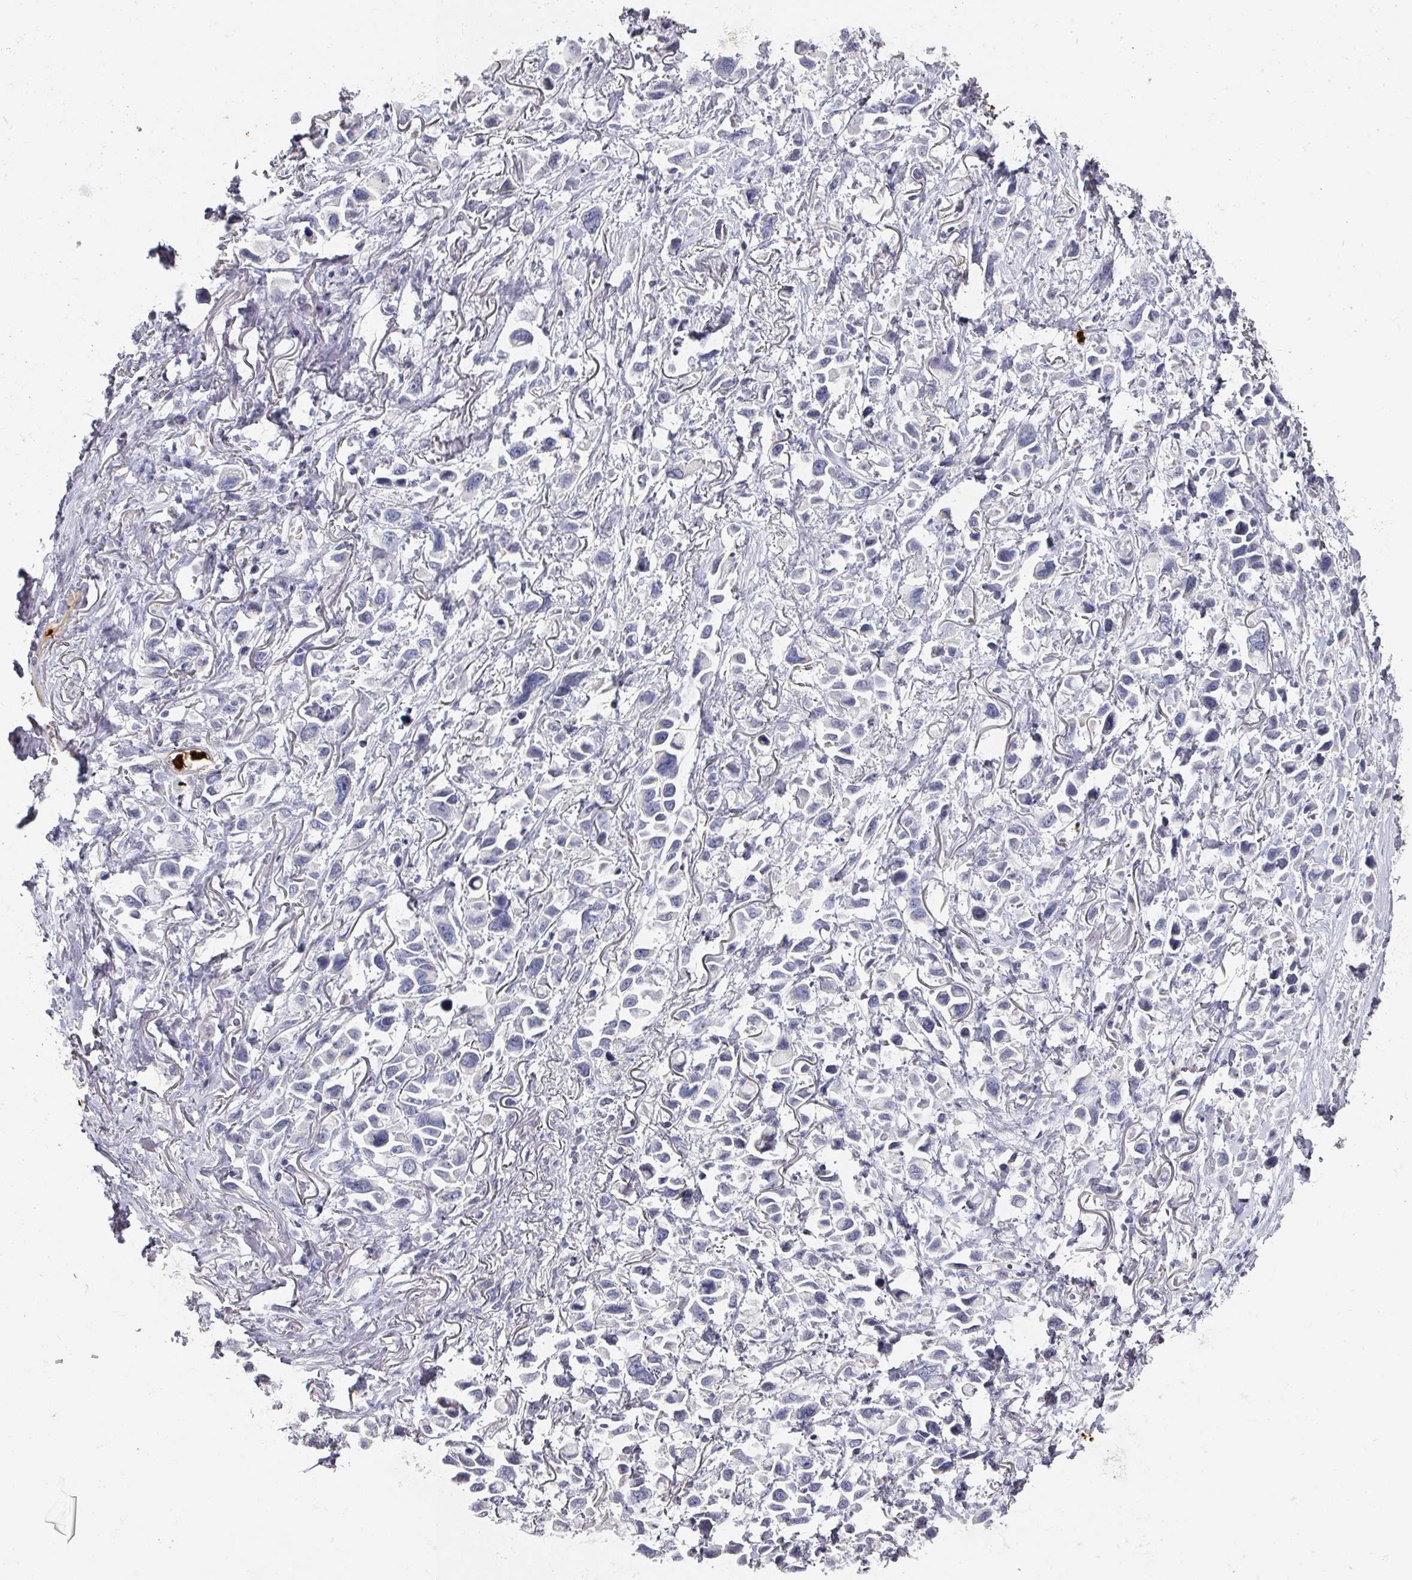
{"staining": {"intensity": "negative", "quantity": "none", "location": "none"}, "tissue": "stomach cancer", "cell_type": "Tumor cells", "image_type": "cancer", "snomed": [{"axis": "morphology", "description": "Adenocarcinoma, NOS"}, {"axis": "topography", "description": "Stomach"}], "caption": "There is no significant staining in tumor cells of stomach cancer.", "gene": "CAMP", "patient": {"sex": "female", "age": 81}}